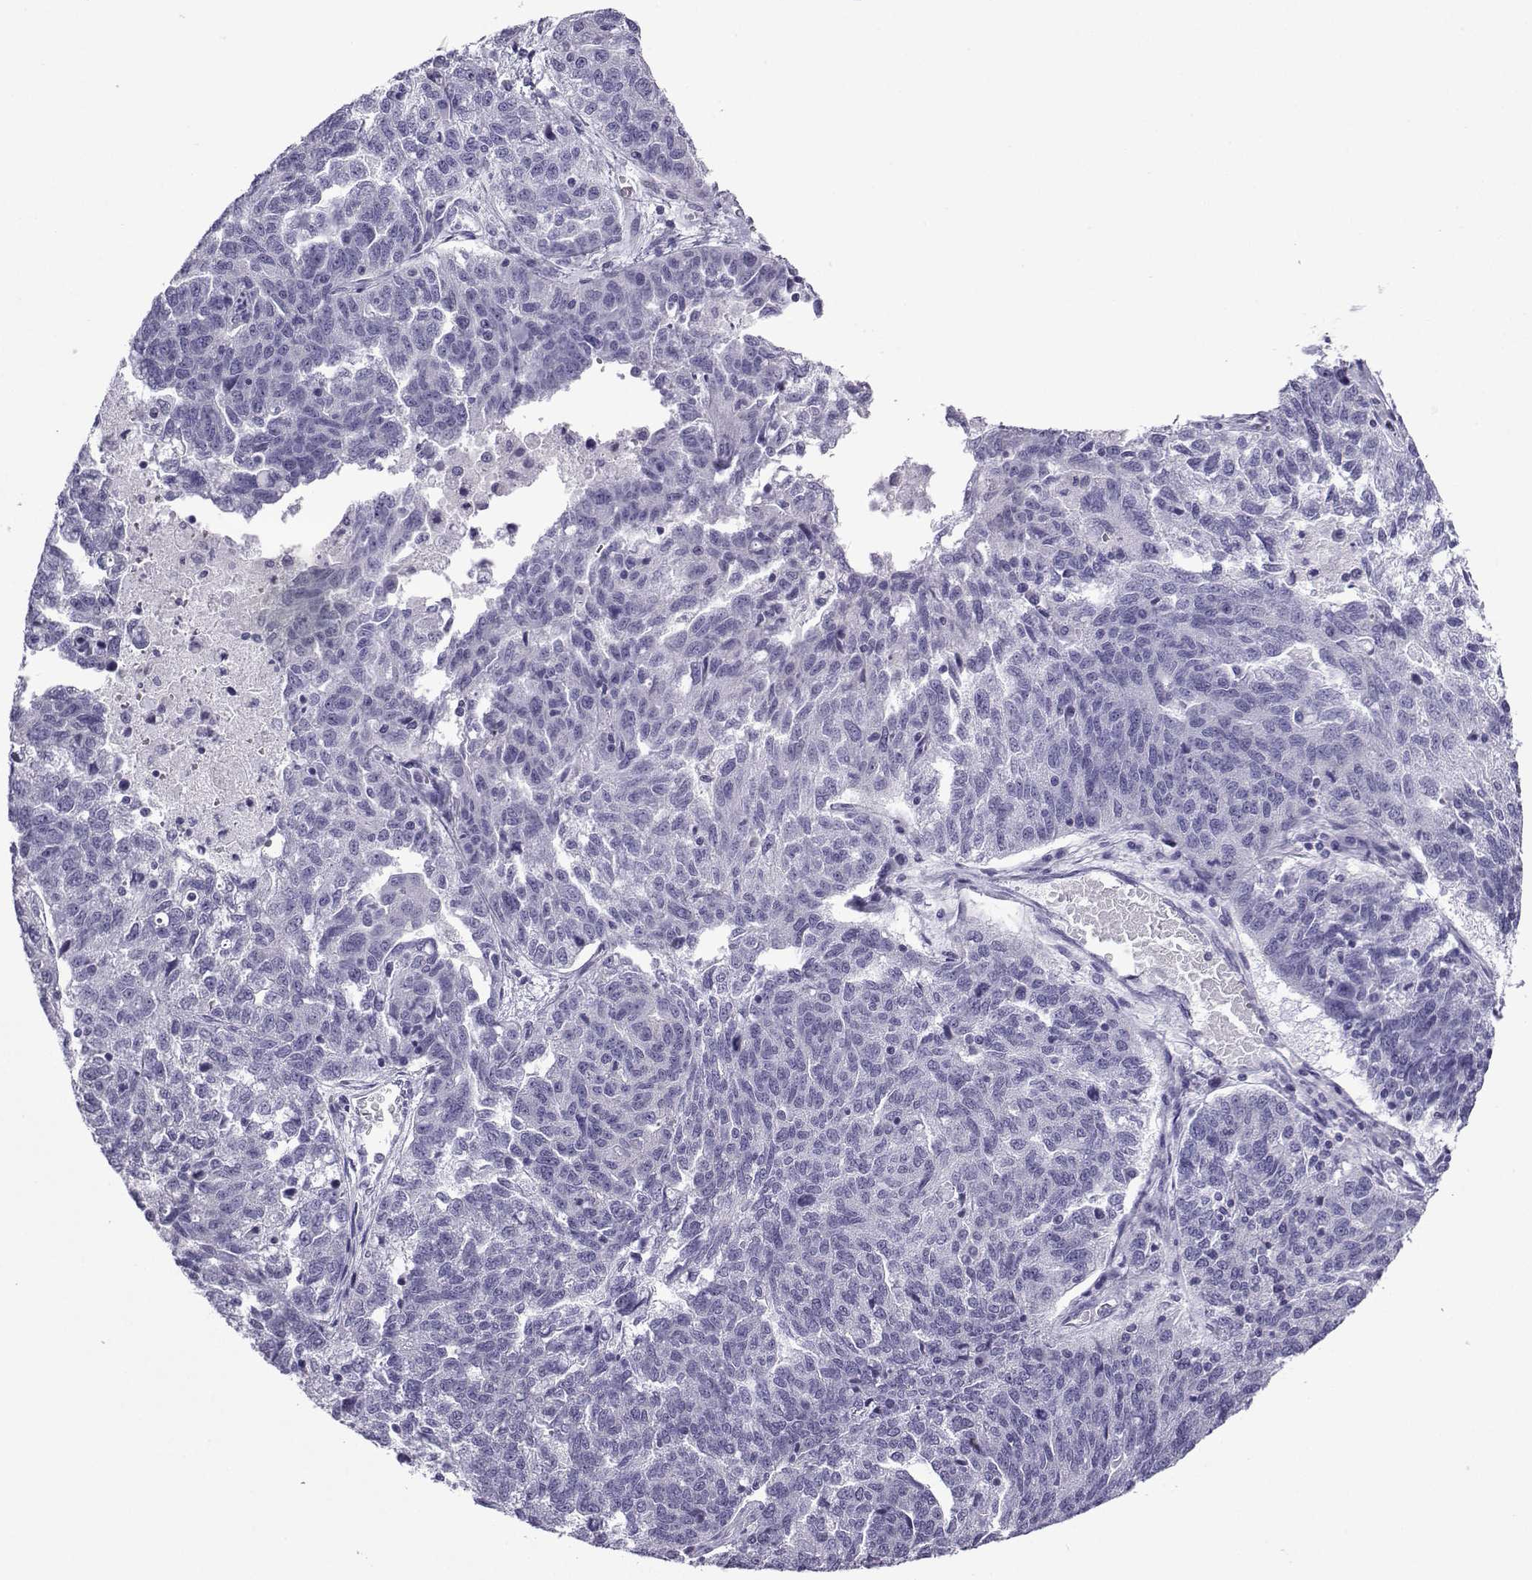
{"staining": {"intensity": "negative", "quantity": "none", "location": "none"}, "tissue": "ovarian cancer", "cell_type": "Tumor cells", "image_type": "cancer", "snomed": [{"axis": "morphology", "description": "Cystadenocarcinoma, serous, NOS"}, {"axis": "topography", "description": "Ovary"}], "caption": "This image is of serous cystadenocarcinoma (ovarian) stained with immunohistochemistry to label a protein in brown with the nuclei are counter-stained blue. There is no expression in tumor cells.", "gene": "ACRBP", "patient": {"sex": "female", "age": 71}}